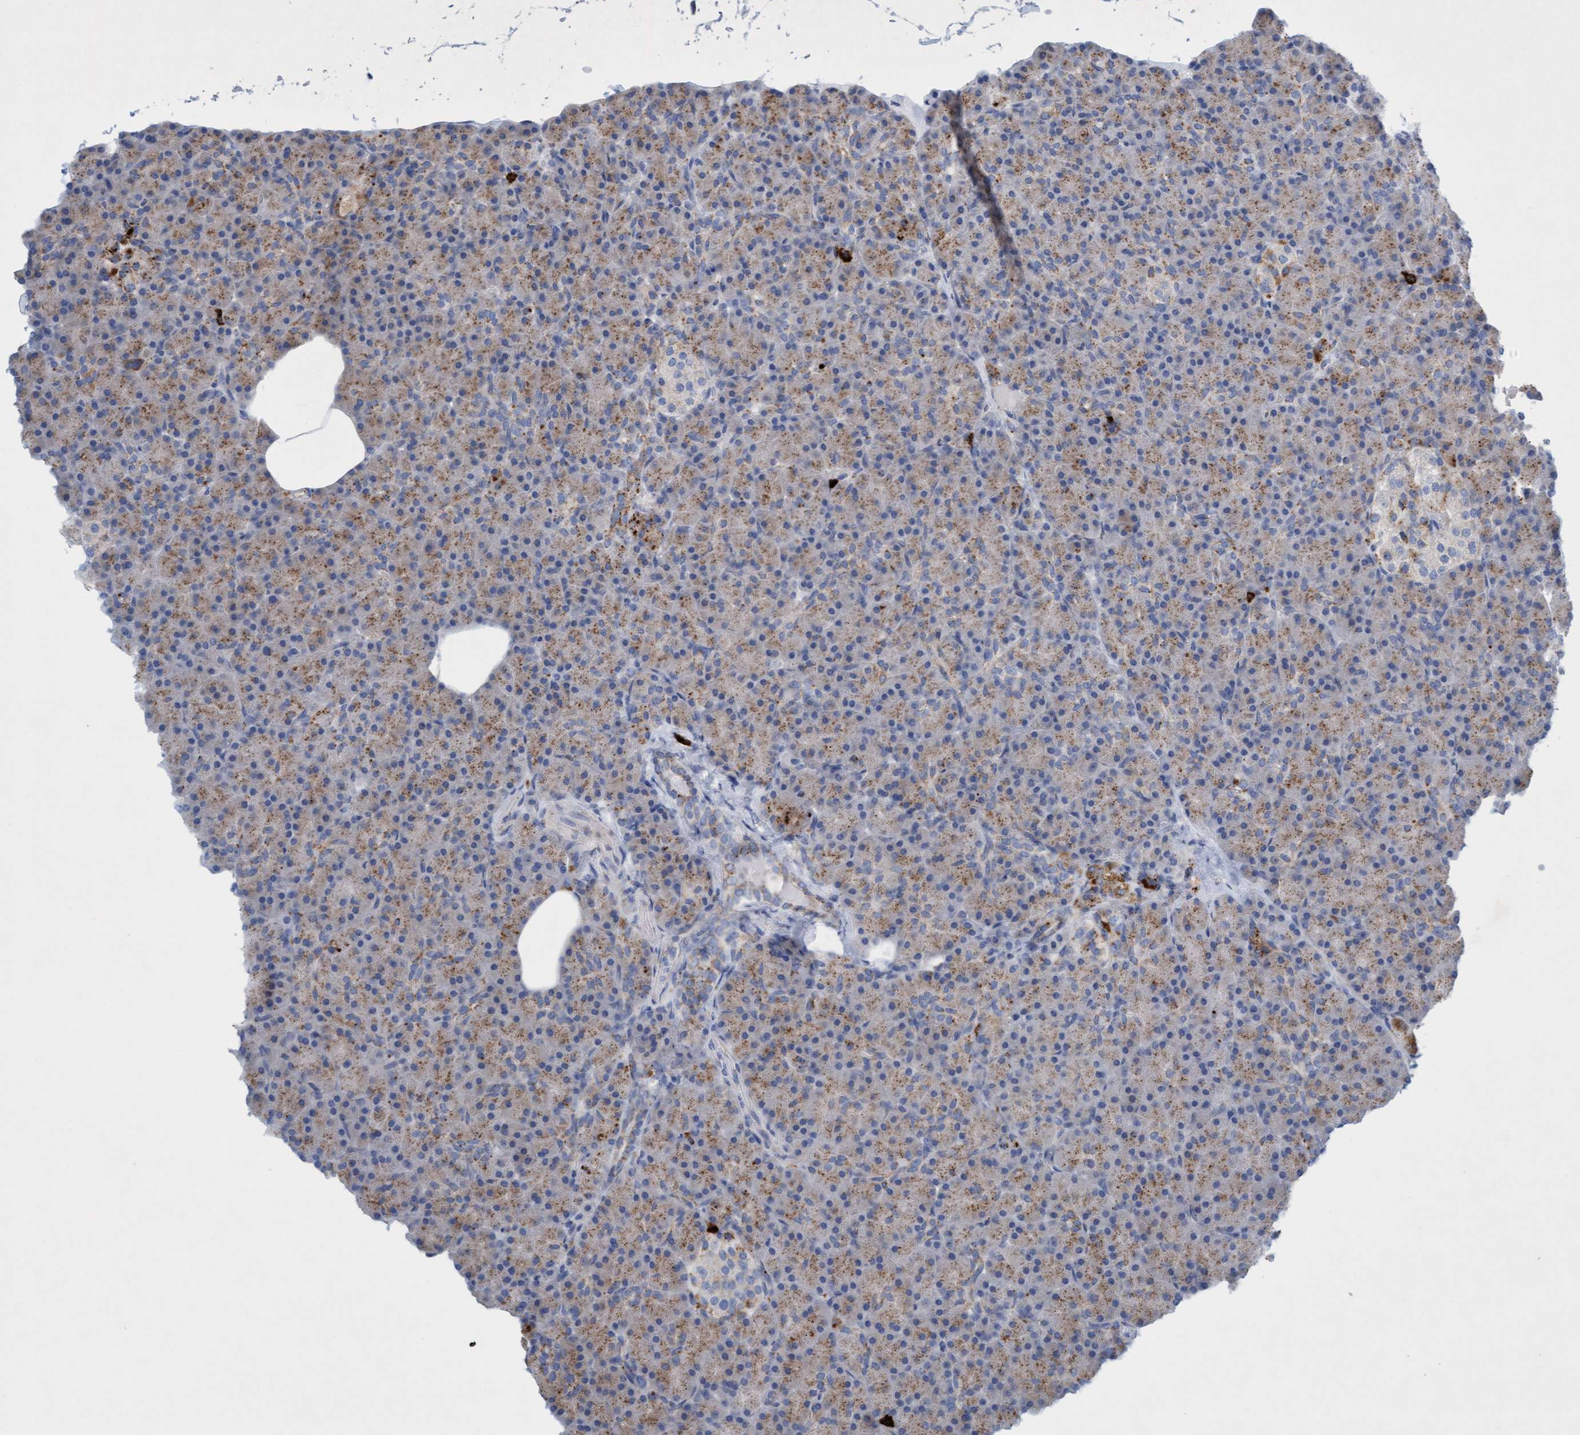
{"staining": {"intensity": "moderate", "quantity": ">75%", "location": "cytoplasmic/membranous"}, "tissue": "pancreas", "cell_type": "Exocrine glandular cells", "image_type": "normal", "snomed": [{"axis": "morphology", "description": "Normal tissue, NOS"}, {"axis": "topography", "description": "Pancreas"}], "caption": "Immunohistochemical staining of benign human pancreas demonstrates moderate cytoplasmic/membranous protein expression in approximately >75% of exocrine glandular cells. Ihc stains the protein of interest in brown and the nuclei are stained blue.", "gene": "SGSH", "patient": {"sex": "female", "age": 43}}